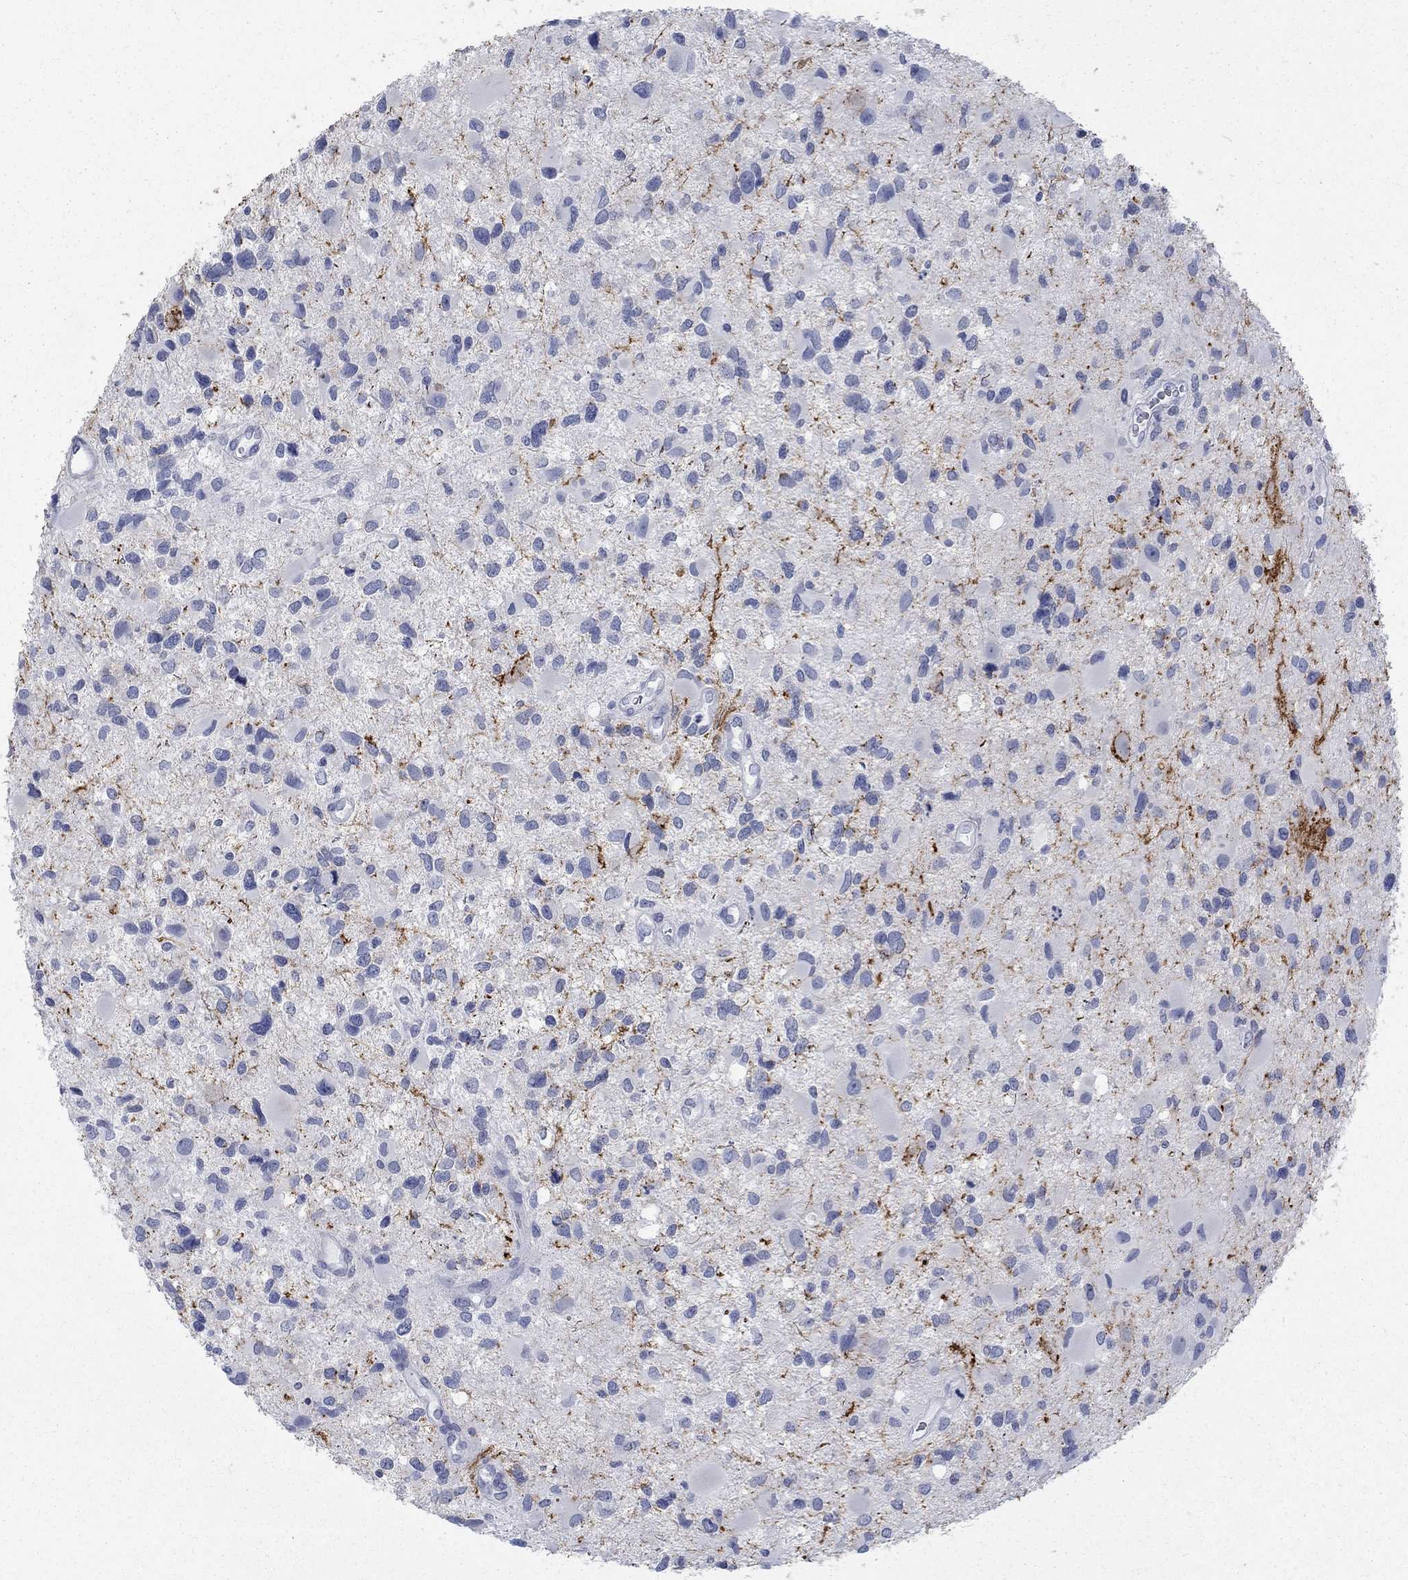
{"staining": {"intensity": "negative", "quantity": "none", "location": "none"}, "tissue": "glioma", "cell_type": "Tumor cells", "image_type": "cancer", "snomed": [{"axis": "morphology", "description": "Glioma, malignant, Low grade"}, {"axis": "topography", "description": "Brain"}], "caption": "Immunohistochemical staining of human malignant glioma (low-grade) displays no significant staining in tumor cells. The staining was performed using DAB to visualize the protein expression in brown, while the nuclei were stained in blue with hematoxylin (Magnification: 20x).", "gene": "RFTN2", "patient": {"sex": "female", "age": 32}}